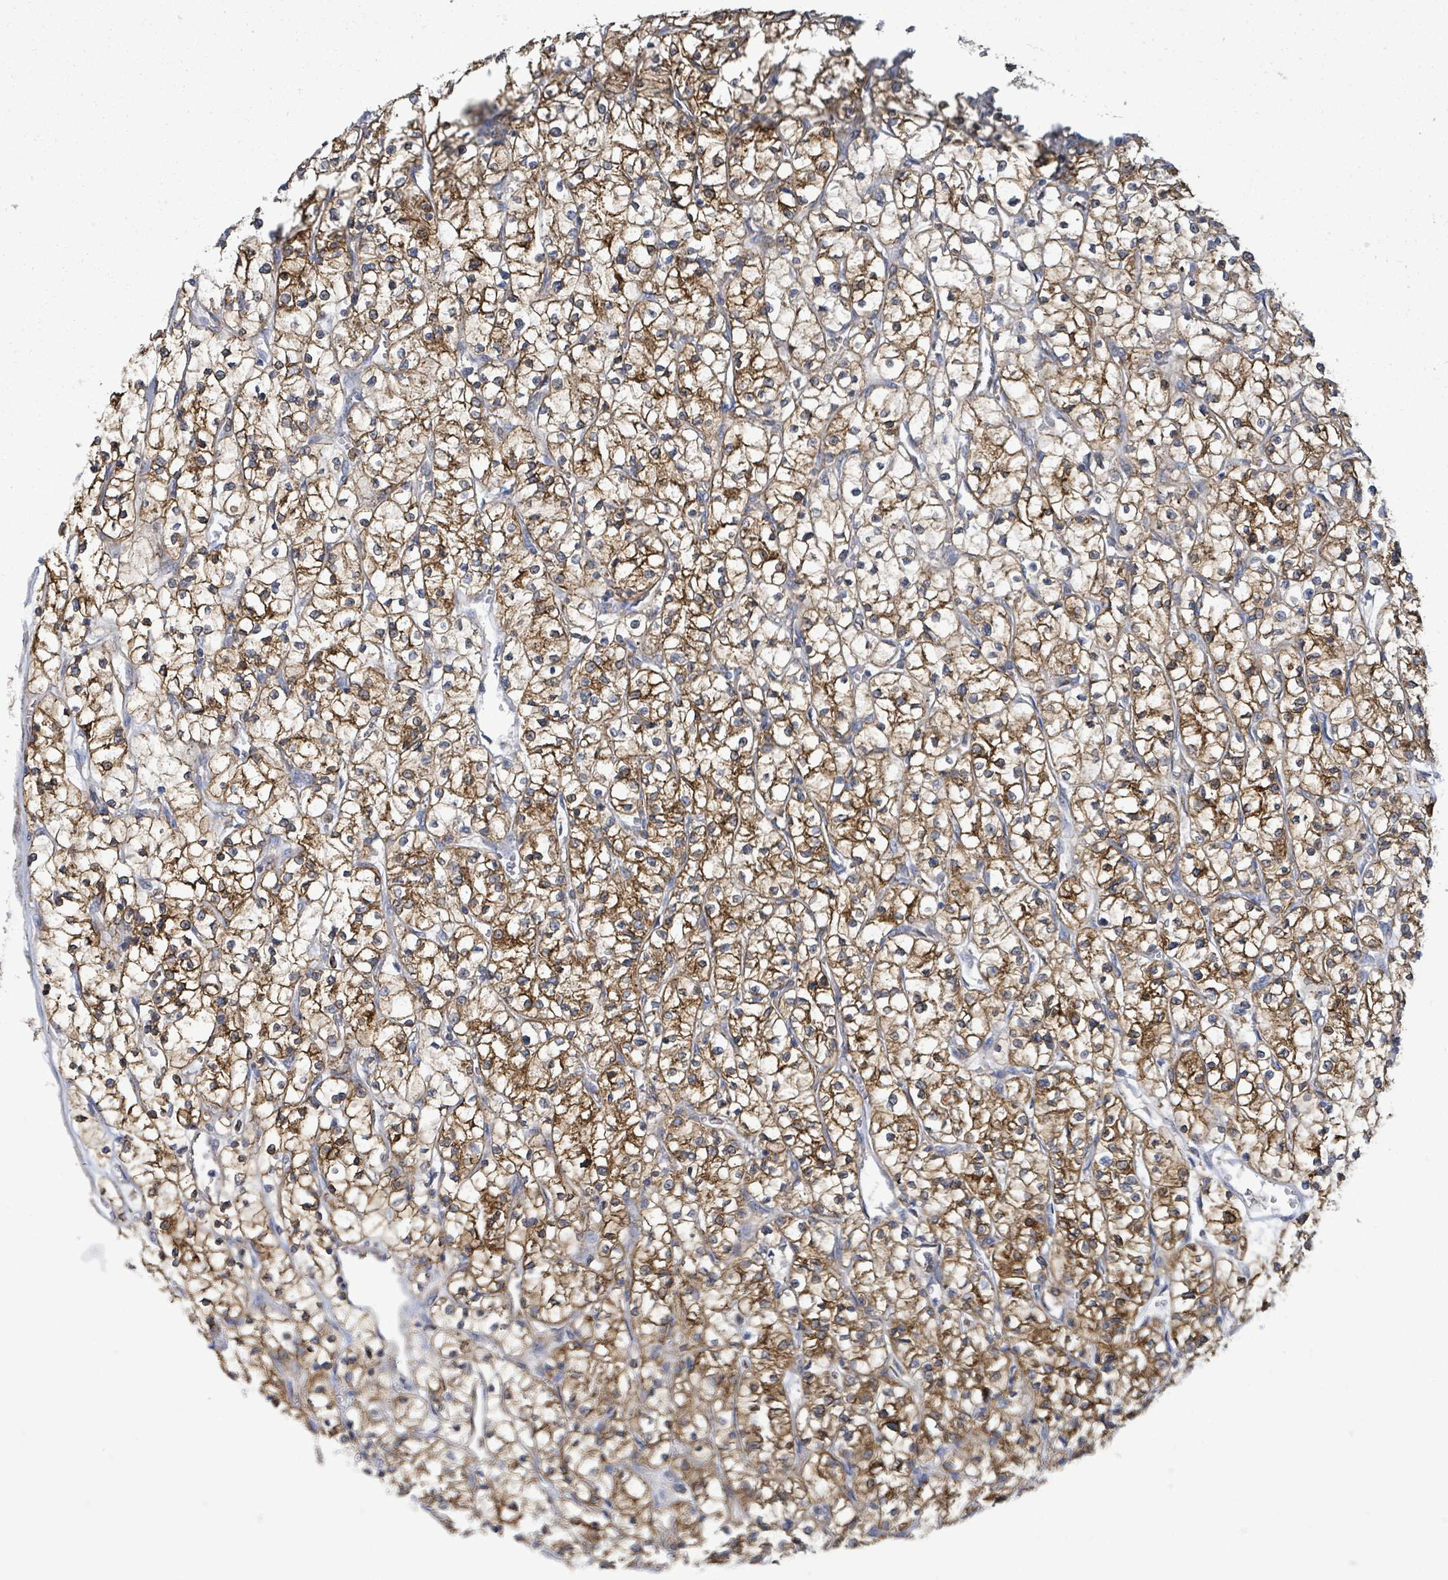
{"staining": {"intensity": "moderate", "quantity": "25%-75%", "location": "cytoplasmic/membranous"}, "tissue": "renal cancer", "cell_type": "Tumor cells", "image_type": "cancer", "snomed": [{"axis": "morphology", "description": "Adenocarcinoma, NOS"}, {"axis": "topography", "description": "Kidney"}], "caption": "Tumor cells reveal moderate cytoplasmic/membranous expression in approximately 25%-75% of cells in adenocarcinoma (renal).", "gene": "EGFL7", "patient": {"sex": "female", "age": 64}}